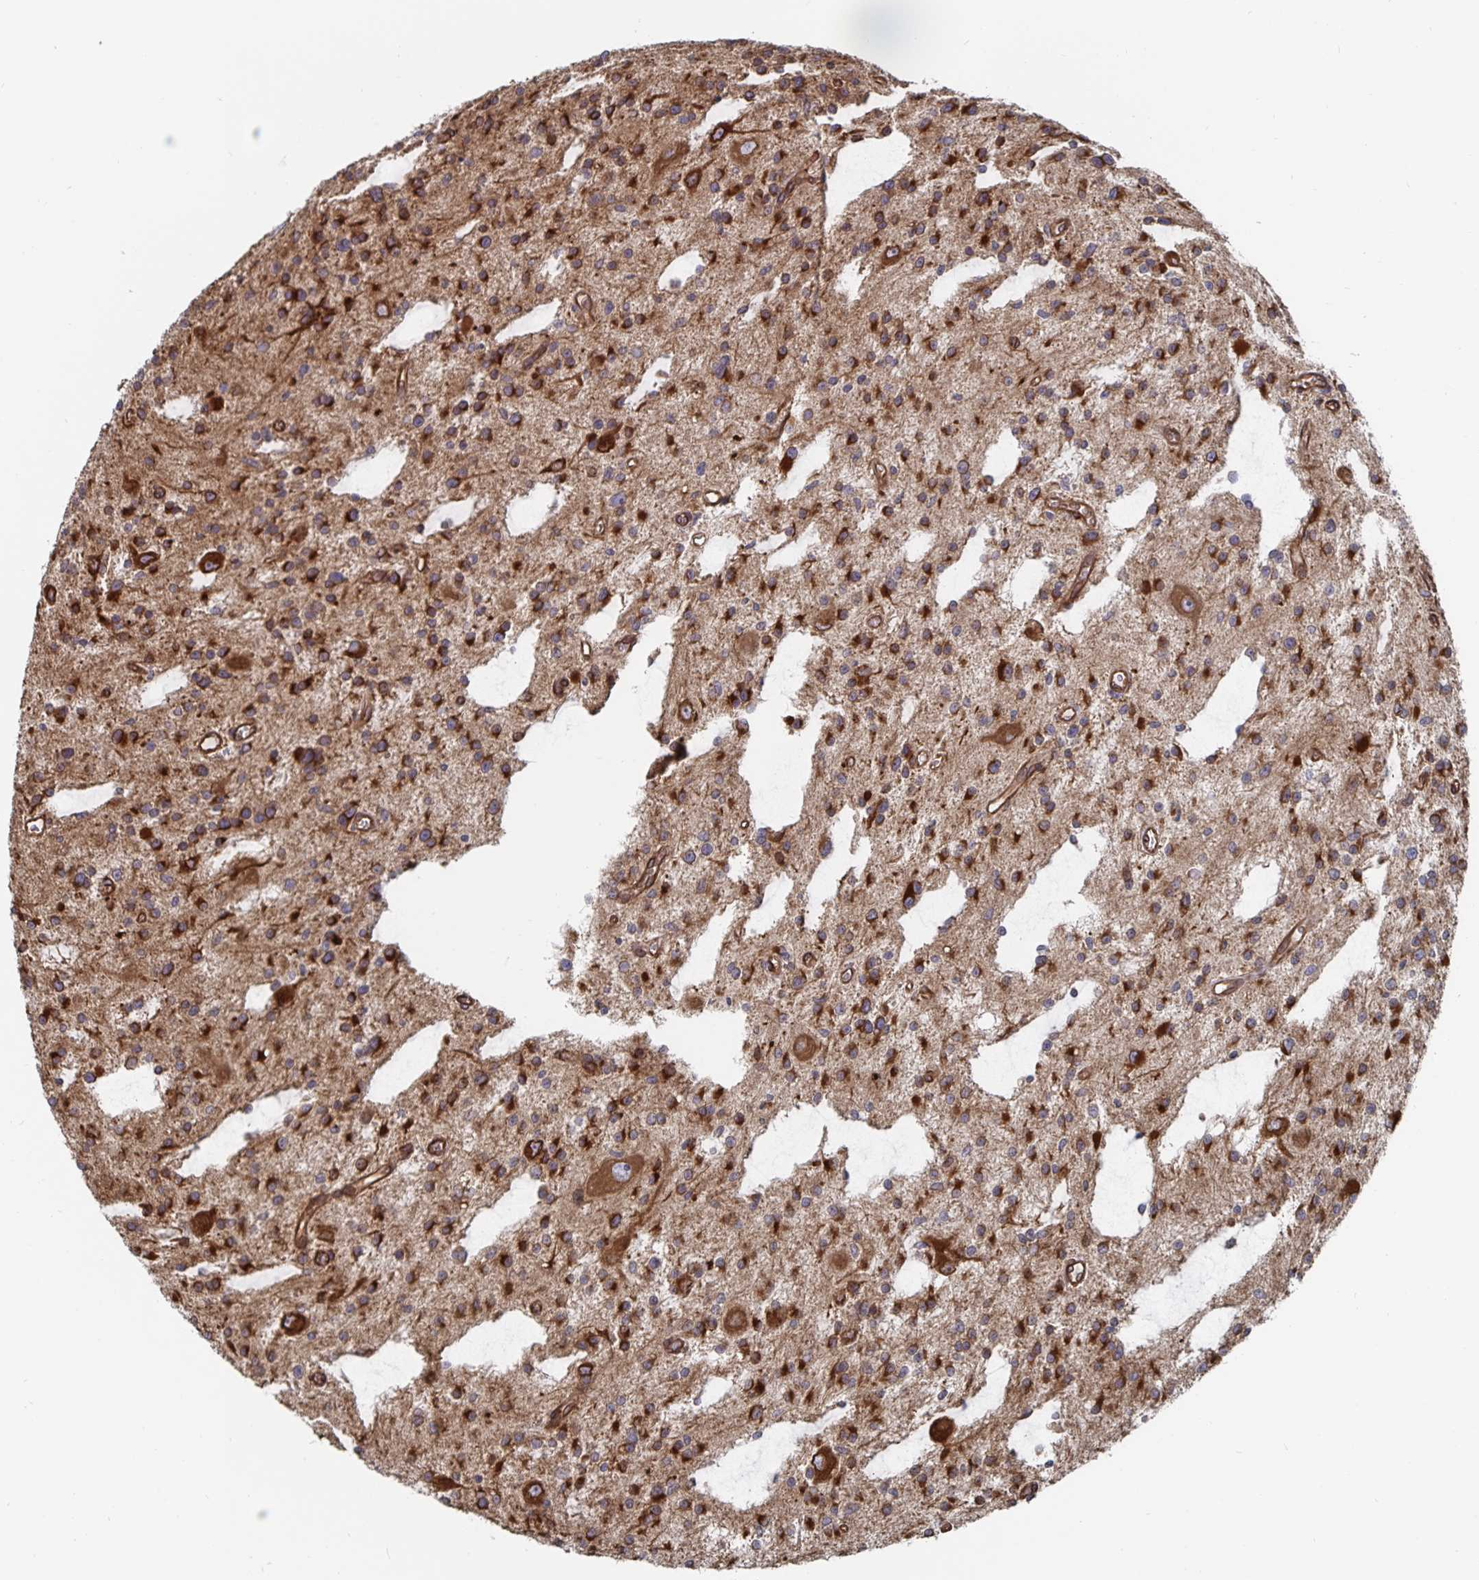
{"staining": {"intensity": "moderate", "quantity": ">75%", "location": "cytoplasmic/membranous"}, "tissue": "glioma", "cell_type": "Tumor cells", "image_type": "cancer", "snomed": [{"axis": "morphology", "description": "Glioma, malignant, Low grade"}, {"axis": "topography", "description": "Brain"}], "caption": "High-power microscopy captured an IHC micrograph of malignant glioma (low-grade), revealing moderate cytoplasmic/membranous staining in approximately >75% of tumor cells.", "gene": "BCAP29", "patient": {"sex": "male", "age": 43}}